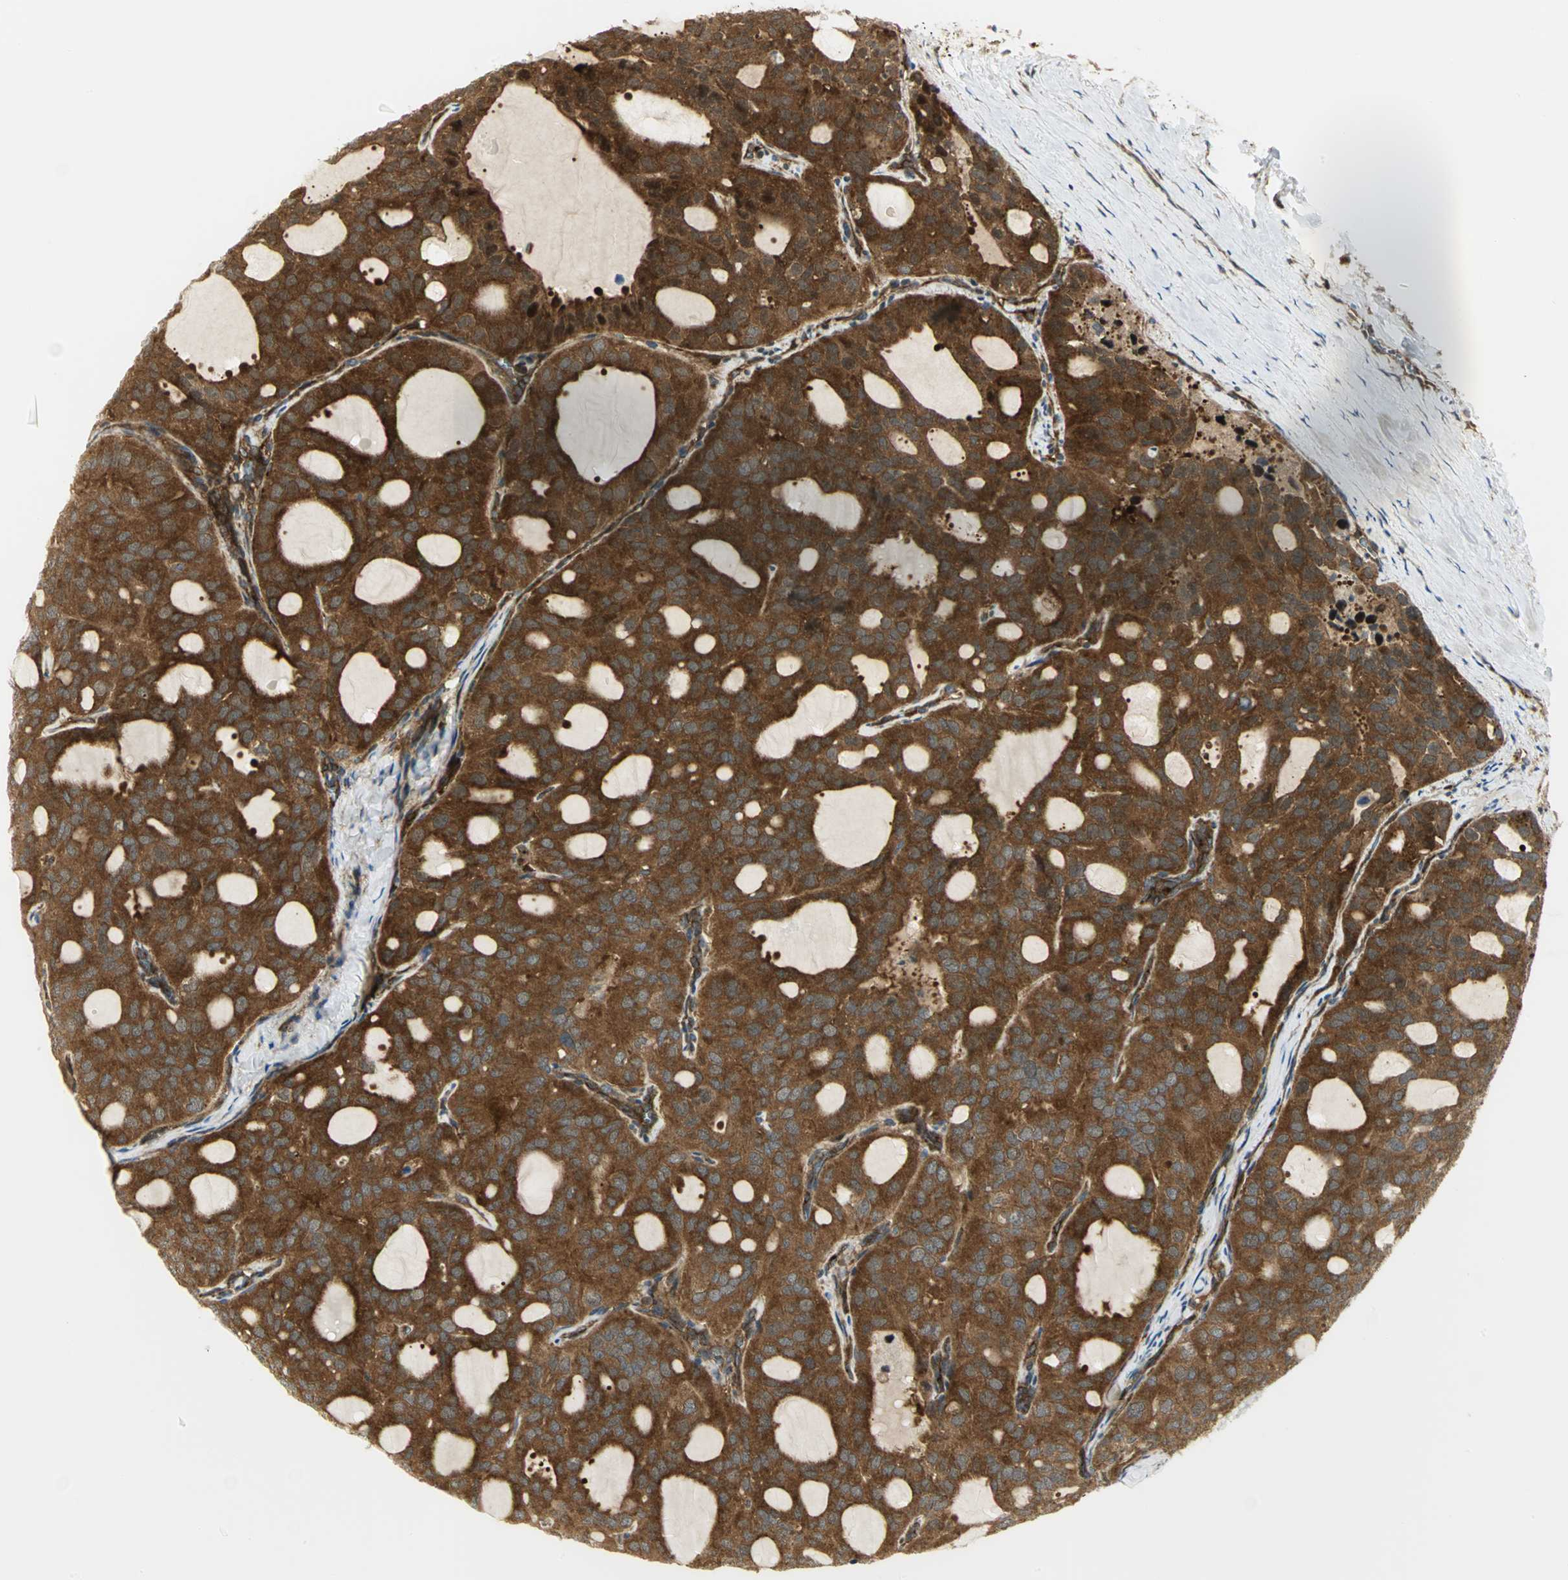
{"staining": {"intensity": "strong", "quantity": ">75%", "location": "cytoplasmic/membranous"}, "tissue": "thyroid cancer", "cell_type": "Tumor cells", "image_type": "cancer", "snomed": [{"axis": "morphology", "description": "Follicular adenoma carcinoma, NOS"}, {"axis": "topography", "description": "Thyroid gland"}], "caption": "Protein positivity by immunohistochemistry (IHC) reveals strong cytoplasmic/membranous staining in approximately >75% of tumor cells in follicular adenoma carcinoma (thyroid).", "gene": "EEA1", "patient": {"sex": "male", "age": 75}}